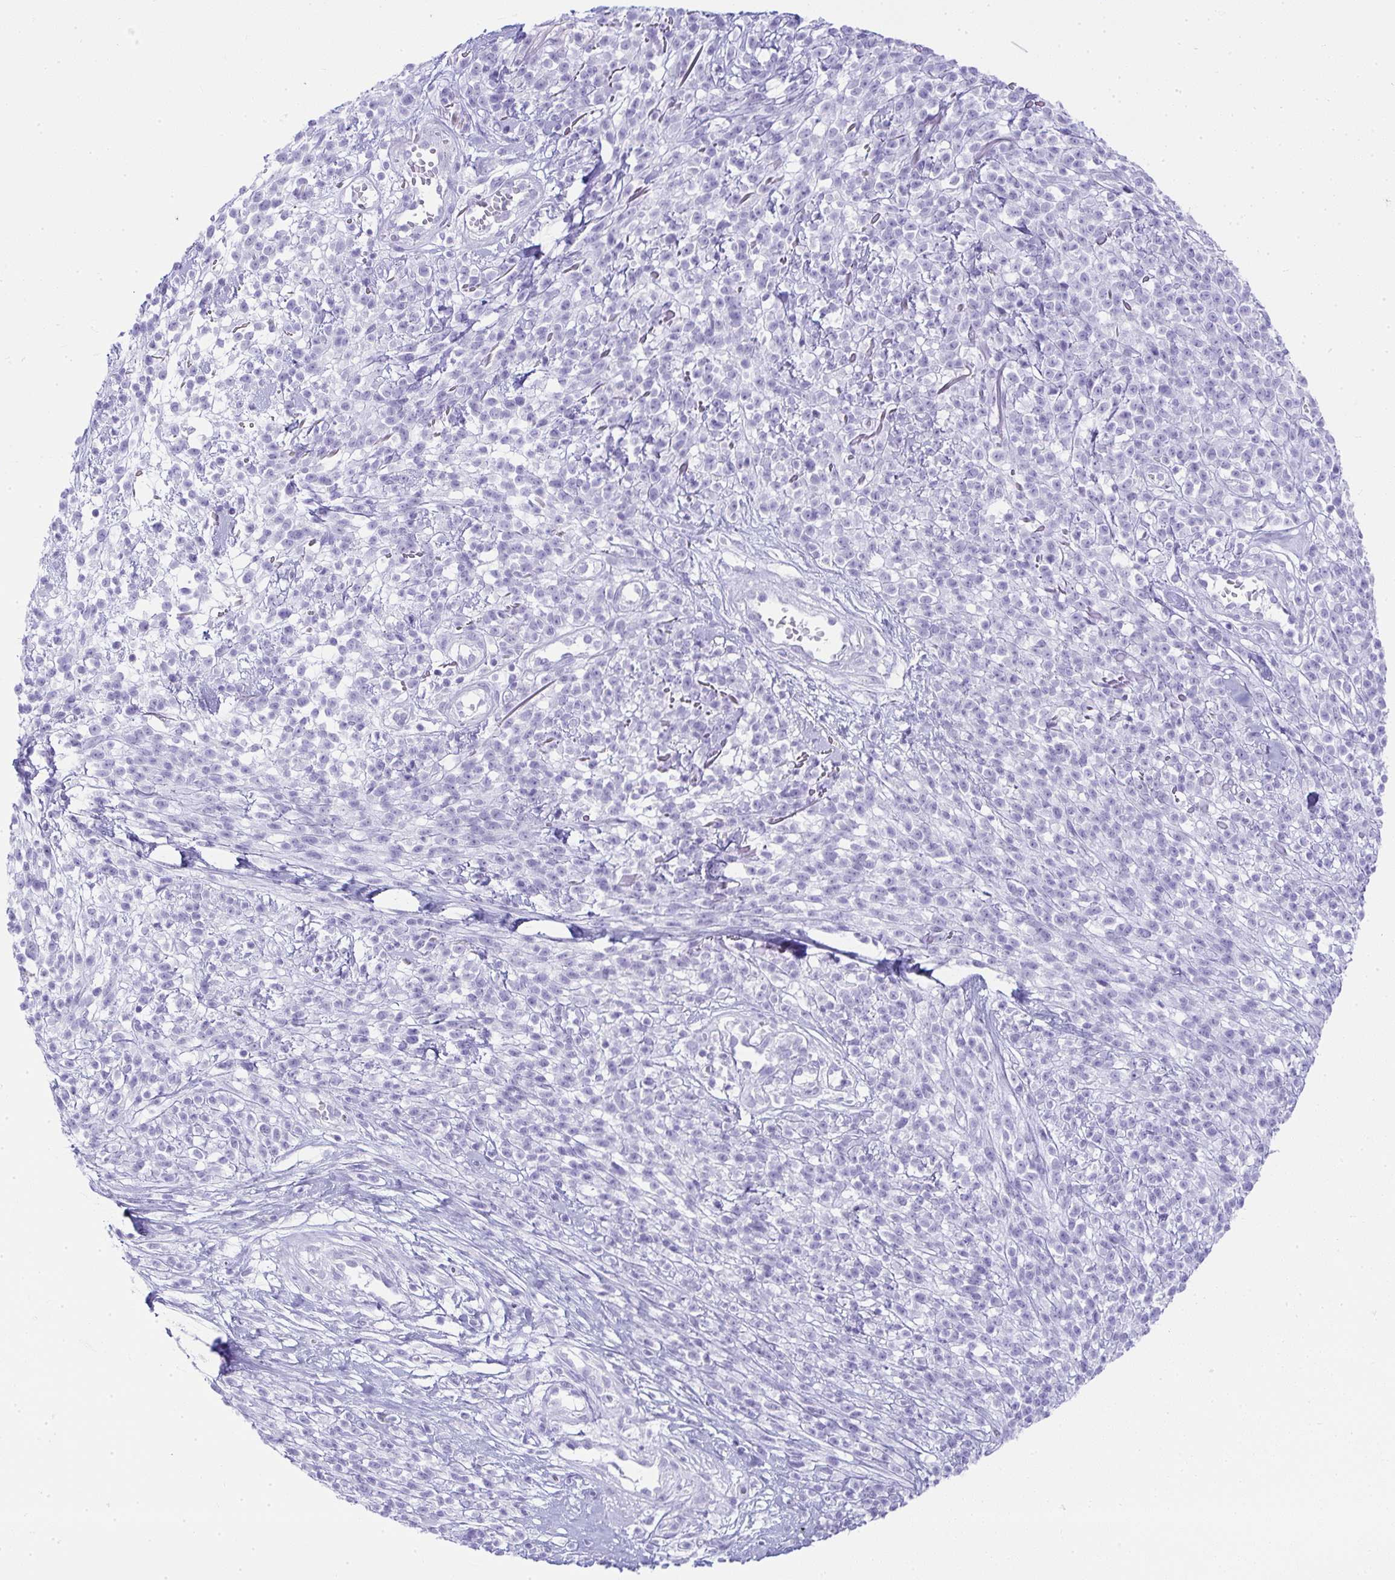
{"staining": {"intensity": "negative", "quantity": "none", "location": "none"}, "tissue": "melanoma", "cell_type": "Tumor cells", "image_type": "cancer", "snomed": [{"axis": "morphology", "description": "Malignant melanoma, NOS"}, {"axis": "topography", "description": "Skin"}, {"axis": "topography", "description": "Skin of trunk"}], "caption": "Tumor cells are negative for protein expression in human melanoma.", "gene": "CDADC1", "patient": {"sex": "male", "age": 74}}